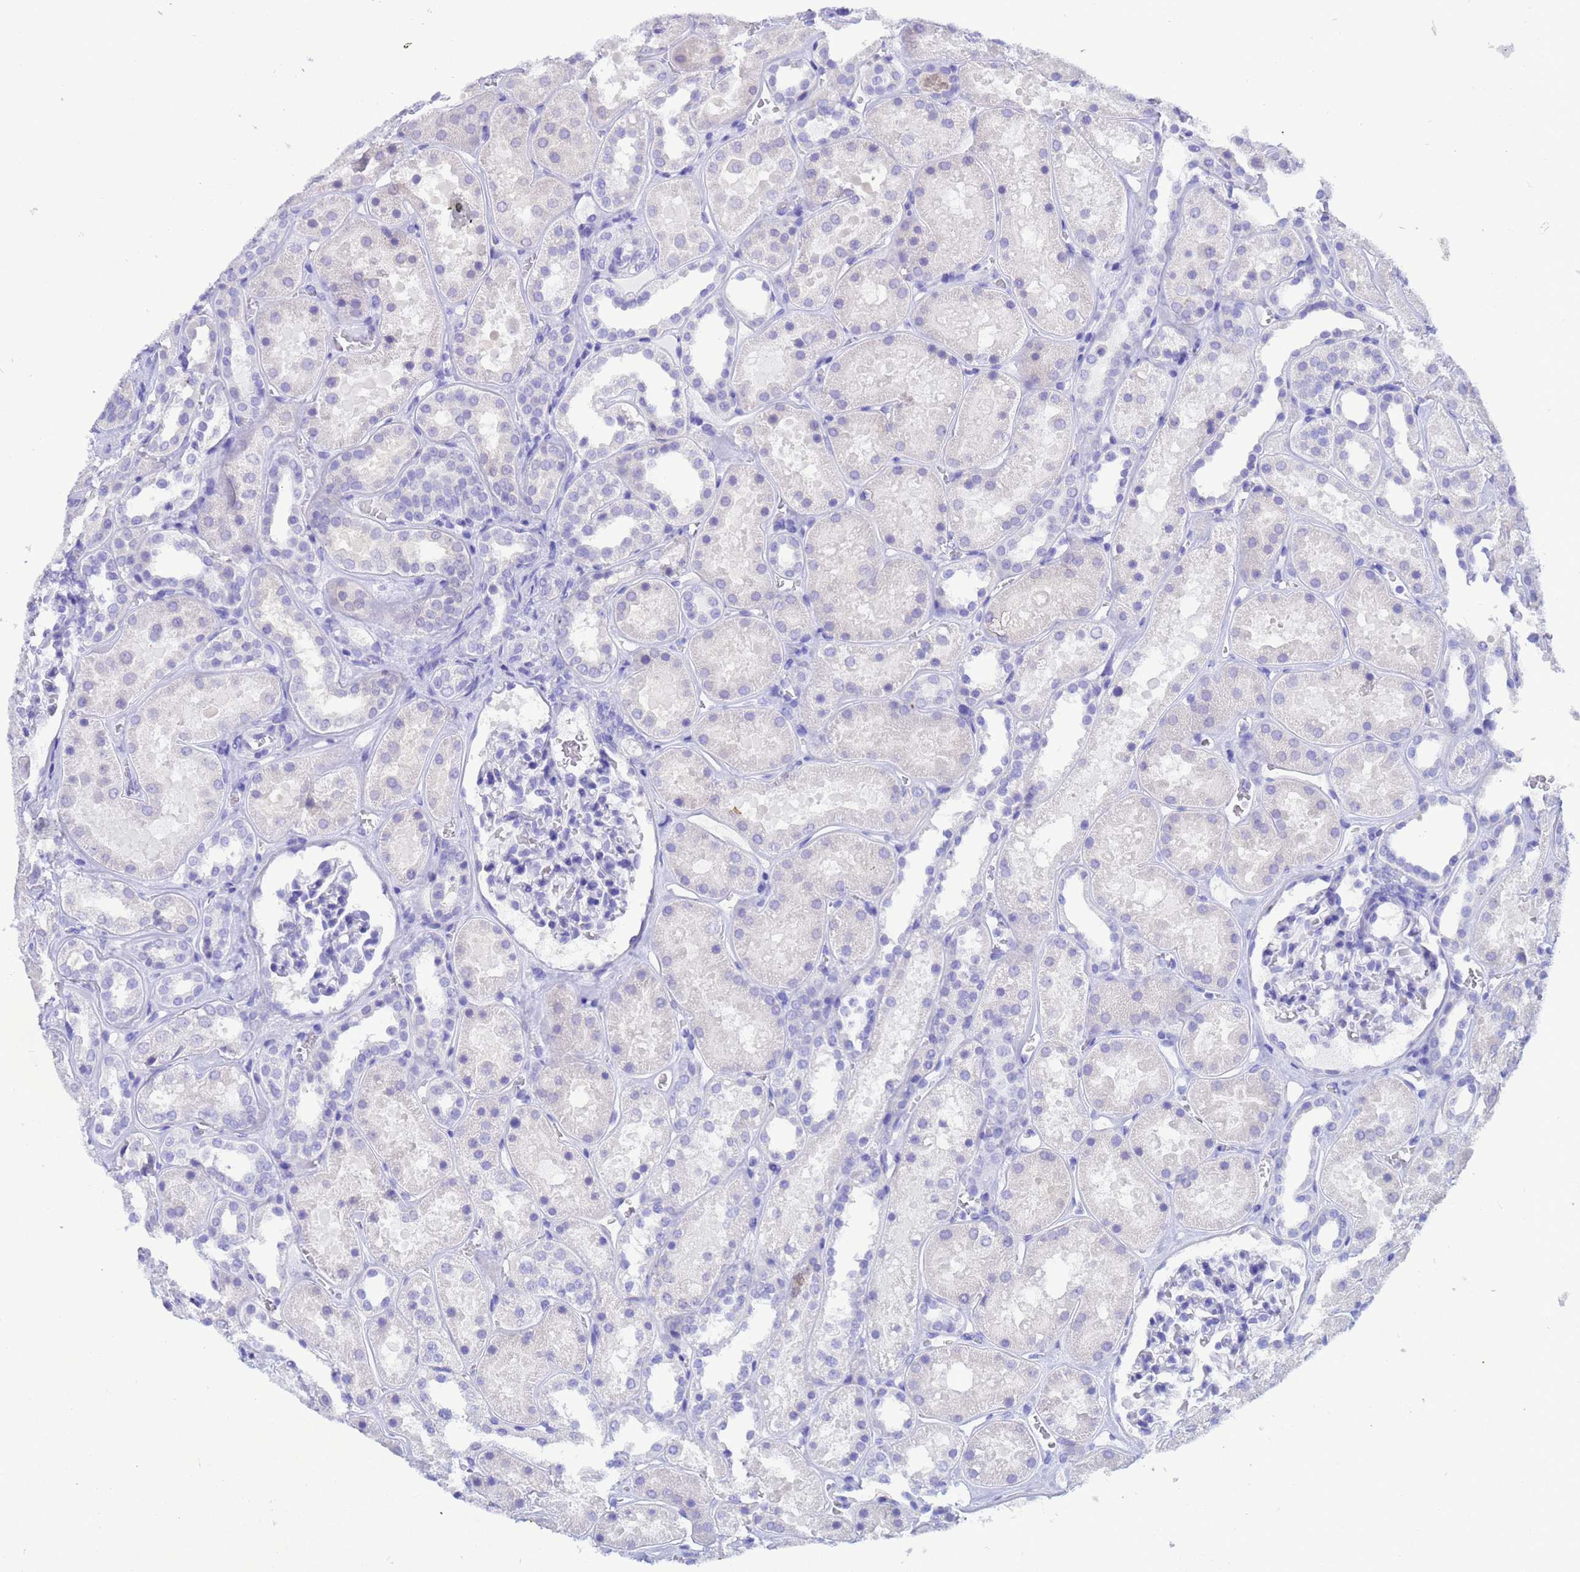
{"staining": {"intensity": "negative", "quantity": "none", "location": "none"}, "tissue": "kidney", "cell_type": "Cells in glomeruli", "image_type": "normal", "snomed": [{"axis": "morphology", "description": "Normal tissue, NOS"}, {"axis": "topography", "description": "Kidney"}], "caption": "Immunohistochemical staining of normal human kidney demonstrates no significant staining in cells in glomeruli. (DAB IHC, high magnification).", "gene": "AKR1C2", "patient": {"sex": "female", "age": 41}}